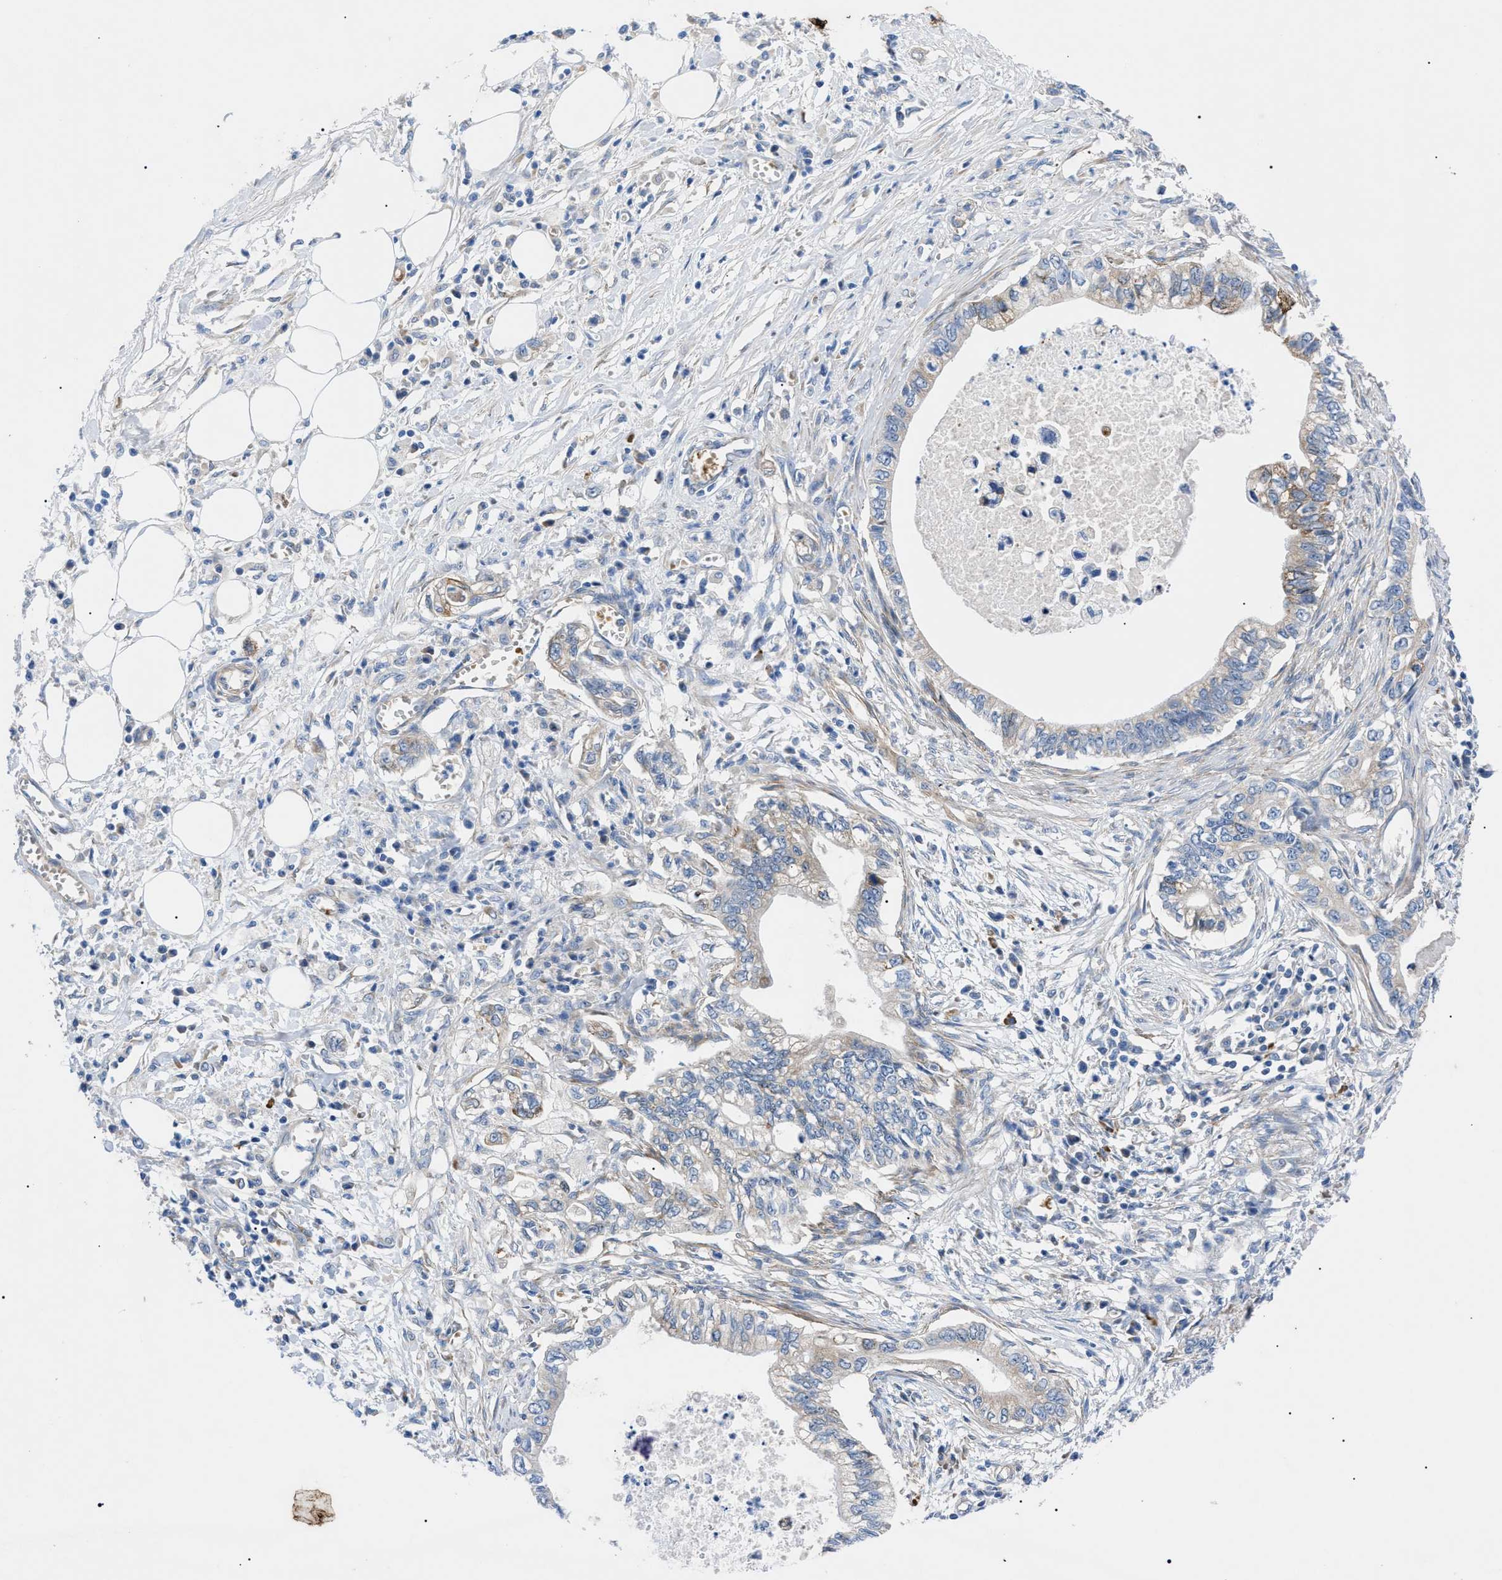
{"staining": {"intensity": "moderate", "quantity": "<25%", "location": "cytoplasmic/membranous"}, "tissue": "pancreatic cancer", "cell_type": "Tumor cells", "image_type": "cancer", "snomed": [{"axis": "morphology", "description": "Adenocarcinoma, NOS"}, {"axis": "topography", "description": "Pancreas"}], "caption": "Human adenocarcinoma (pancreatic) stained with a protein marker shows moderate staining in tumor cells.", "gene": "HSPB8", "patient": {"sex": "male", "age": 56}}